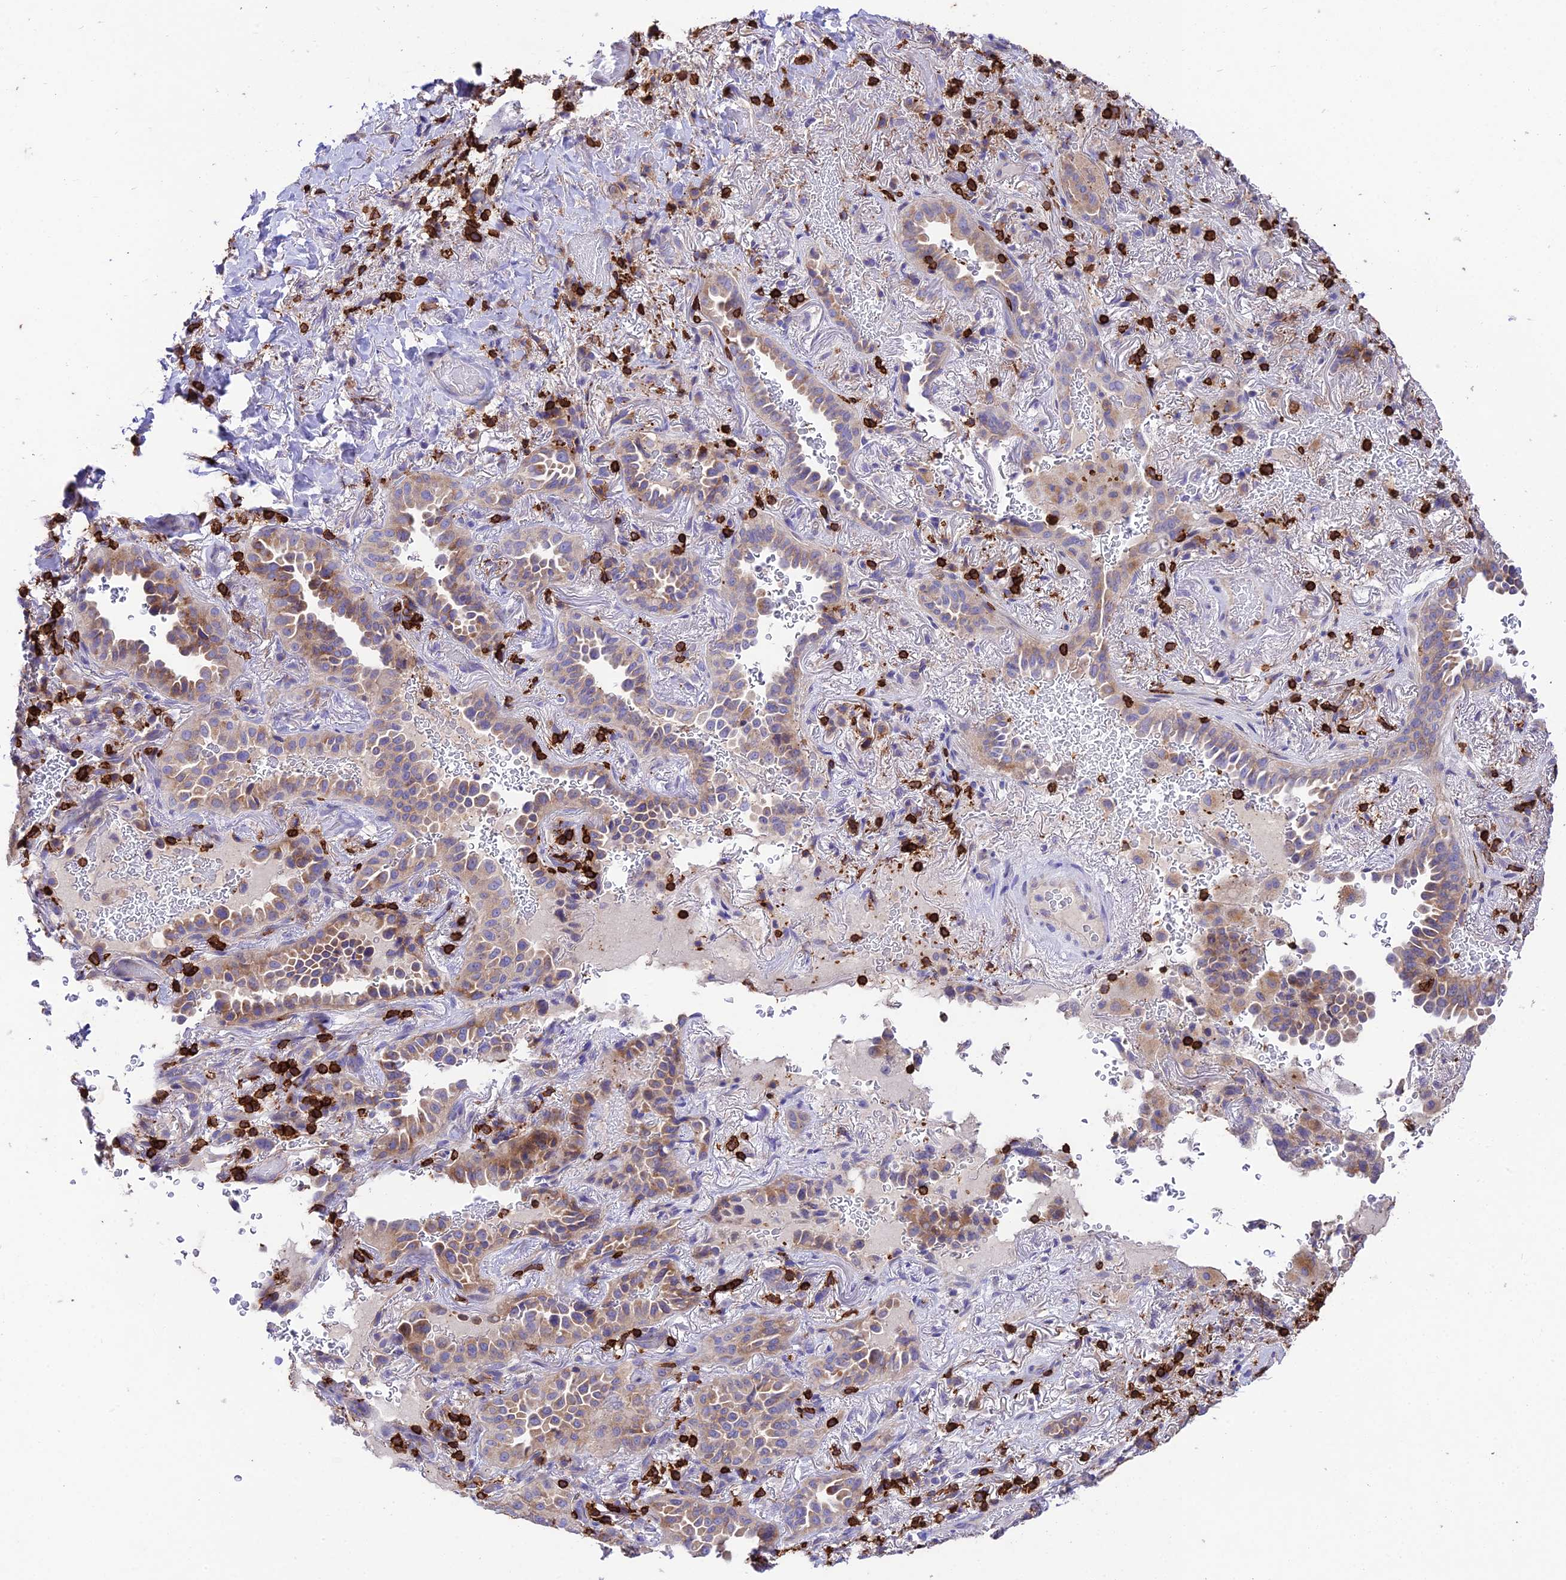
{"staining": {"intensity": "weak", "quantity": "25%-75%", "location": "cytoplasmic/membranous"}, "tissue": "lung cancer", "cell_type": "Tumor cells", "image_type": "cancer", "snomed": [{"axis": "morphology", "description": "Adenocarcinoma, NOS"}, {"axis": "topography", "description": "Lung"}], "caption": "A high-resolution micrograph shows immunohistochemistry (IHC) staining of lung adenocarcinoma, which demonstrates weak cytoplasmic/membranous positivity in about 25%-75% of tumor cells.", "gene": "PTPRCAP", "patient": {"sex": "female", "age": 69}}